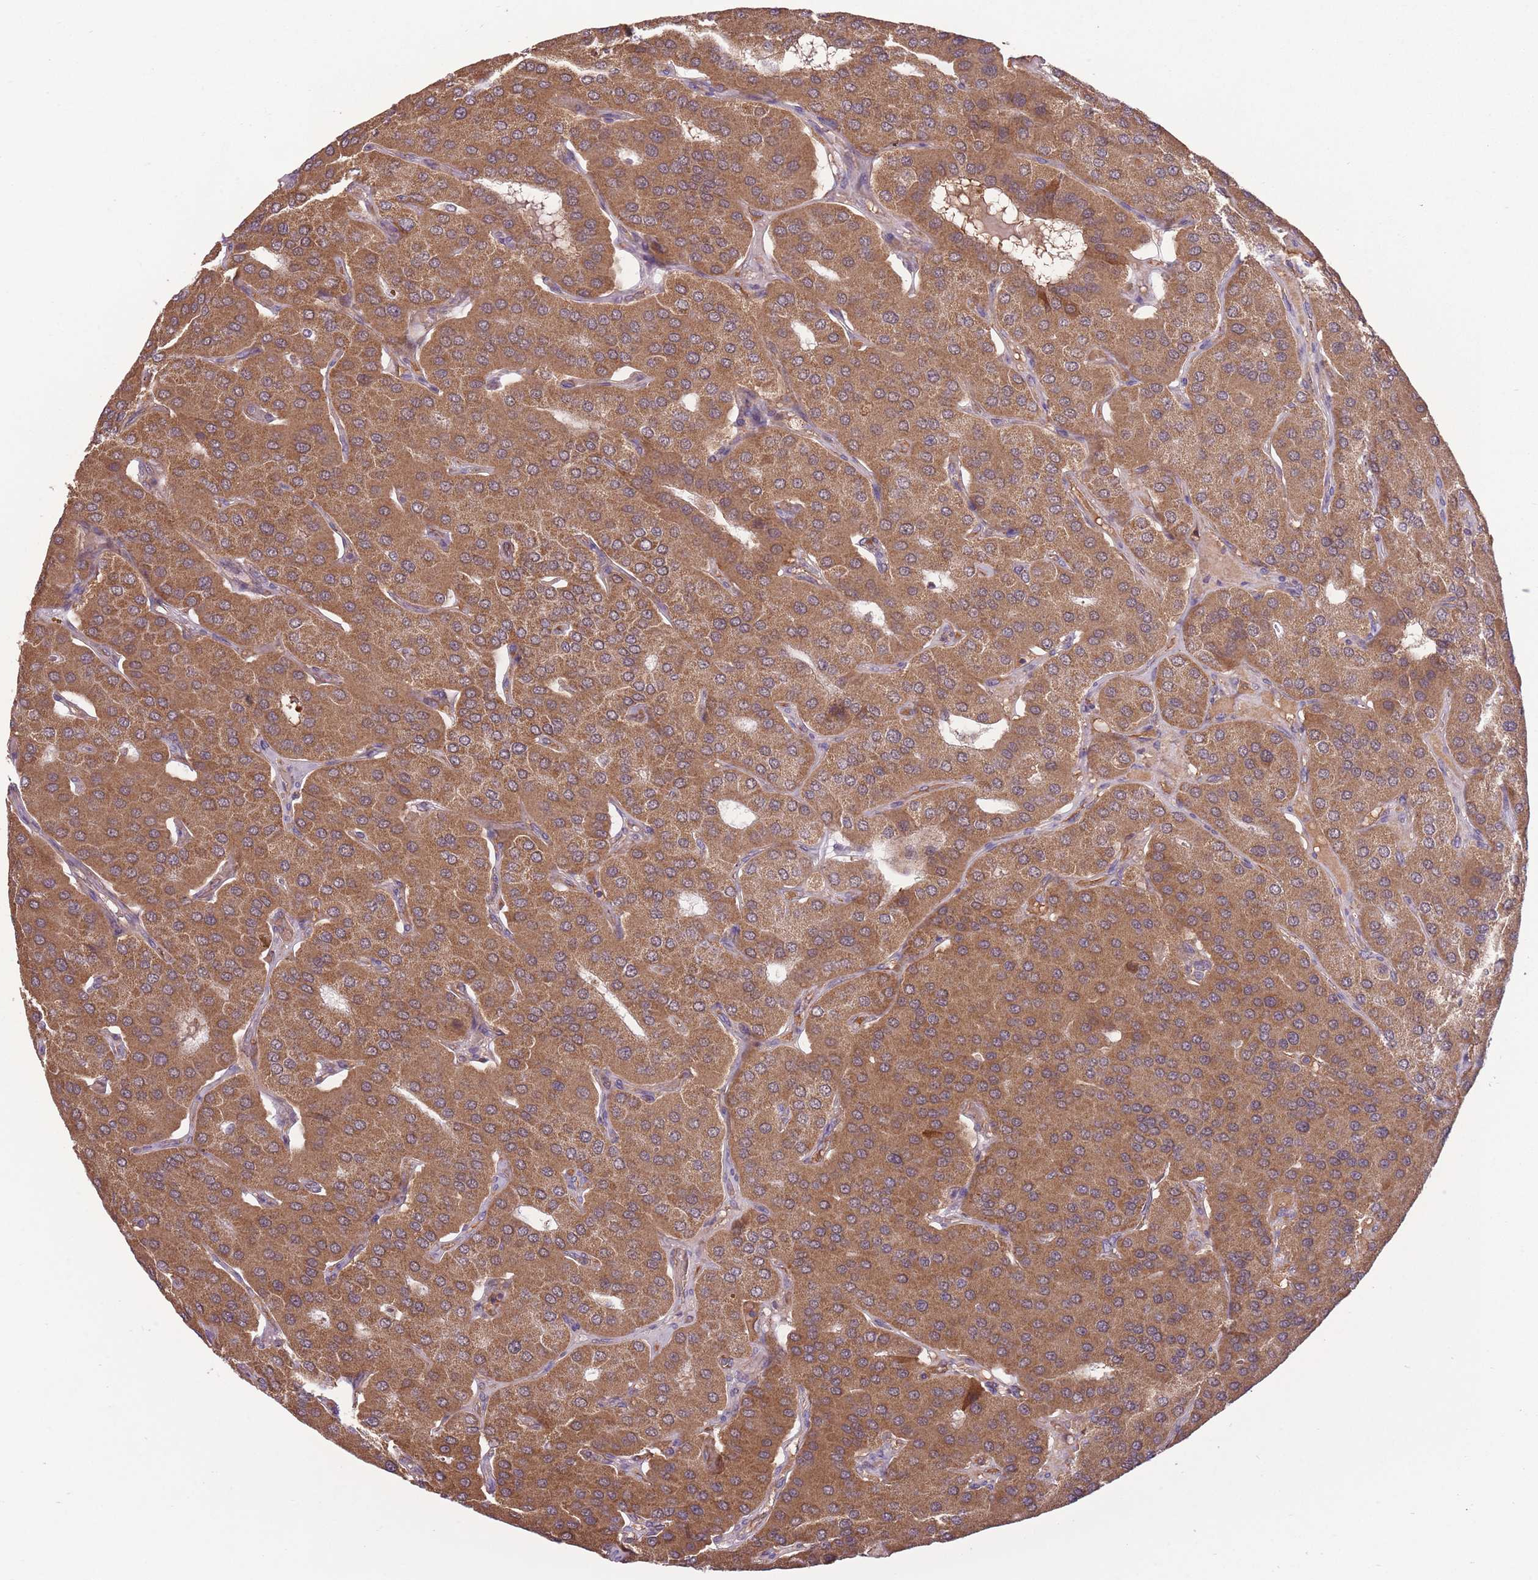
{"staining": {"intensity": "moderate", "quantity": ">75%", "location": "cytoplasmic/membranous"}, "tissue": "parathyroid gland", "cell_type": "Glandular cells", "image_type": "normal", "snomed": [{"axis": "morphology", "description": "Normal tissue, NOS"}, {"axis": "morphology", "description": "Adenoma, NOS"}, {"axis": "topography", "description": "Parathyroid gland"}], "caption": "A micrograph of human parathyroid gland stained for a protein shows moderate cytoplasmic/membranous brown staining in glandular cells. The staining was performed using DAB to visualize the protein expression in brown, while the nuclei were stained in blue with hematoxylin (Magnification: 20x).", "gene": "POLR3F", "patient": {"sex": "female", "age": 86}}